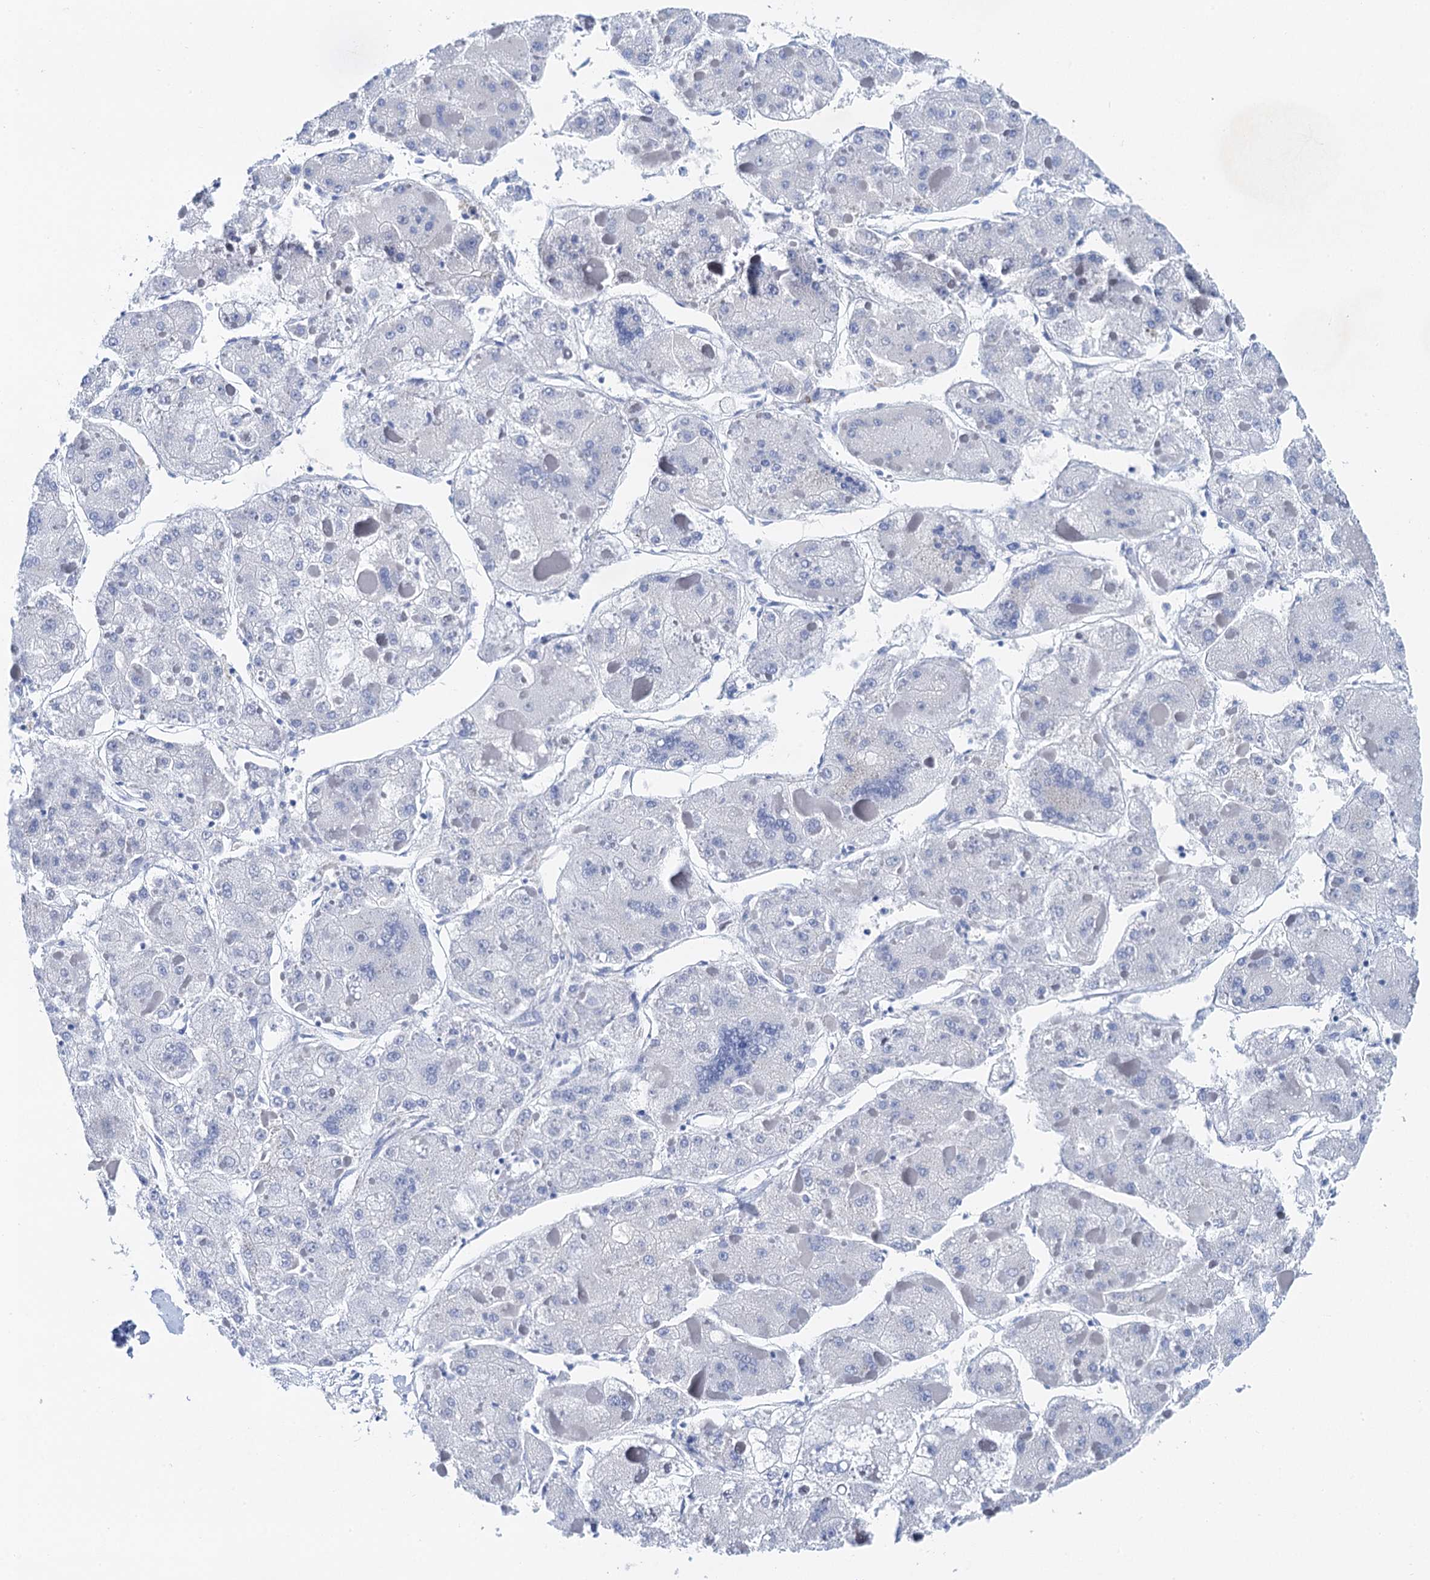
{"staining": {"intensity": "negative", "quantity": "none", "location": "none"}, "tissue": "liver cancer", "cell_type": "Tumor cells", "image_type": "cancer", "snomed": [{"axis": "morphology", "description": "Carcinoma, Hepatocellular, NOS"}, {"axis": "topography", "description": "Liver"}], "caption": "This is an IHC image of human hepatocellular carcinoma (liver). There is no staining in tumor cells.", "gene": "NLRP10", "patient": {"sex": "female", "age": 73}}